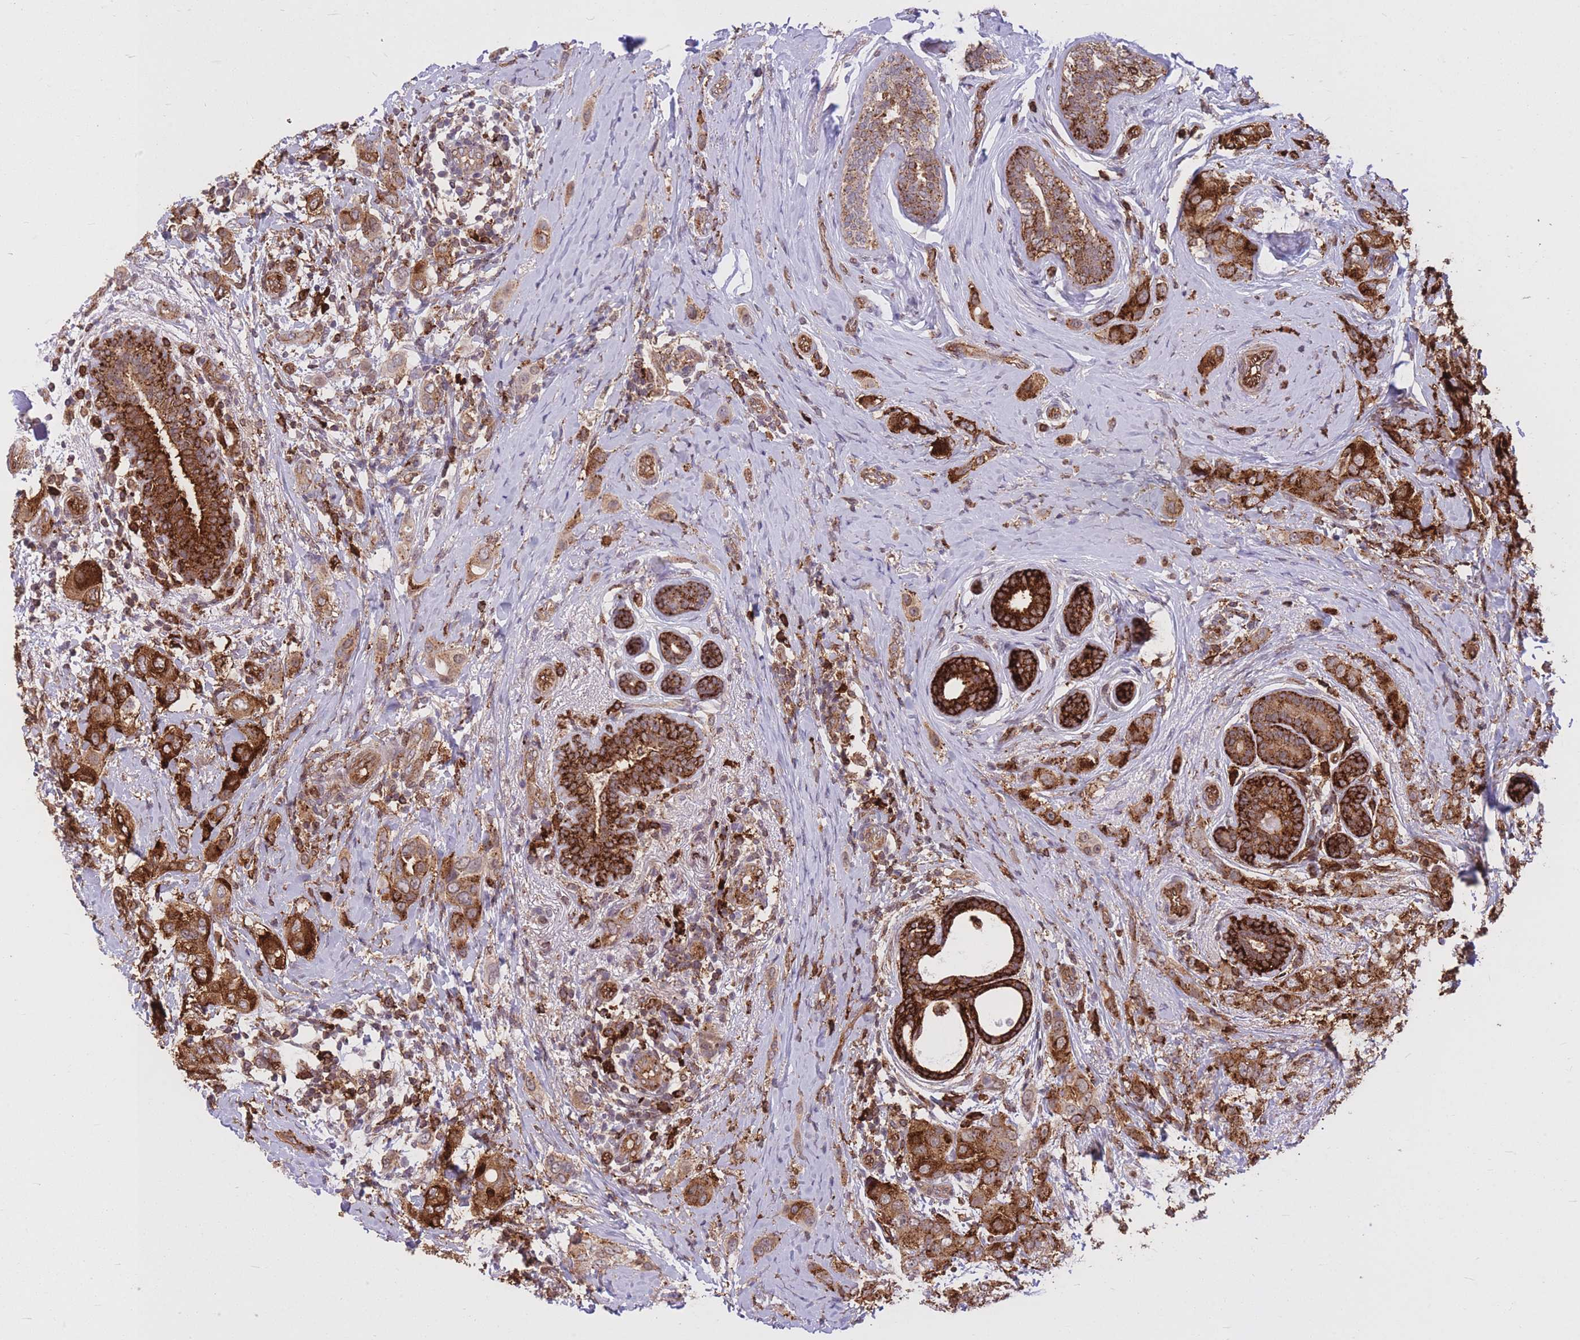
{"staining": {"intensity": "strong", "quantity": ">75%", "location": "cytoplasmic/membranous"}, "tissue": "breast cancer", "cell_type": "Tumor cells", "image_type": "cancer", "snomed": [{"axis": "morphology", "description": "Lobular carcinoma"}, {"axis": "topography", "description": "Breast"}], "caption": "Breast lobular carcinoma was stained to show a protein in brown. There is high levels of strong cytoplasmic/membranous positivity in about >75% of tumor cells.", "gene": "TCF20", "patient": {"sex": "female", "age": 51}}